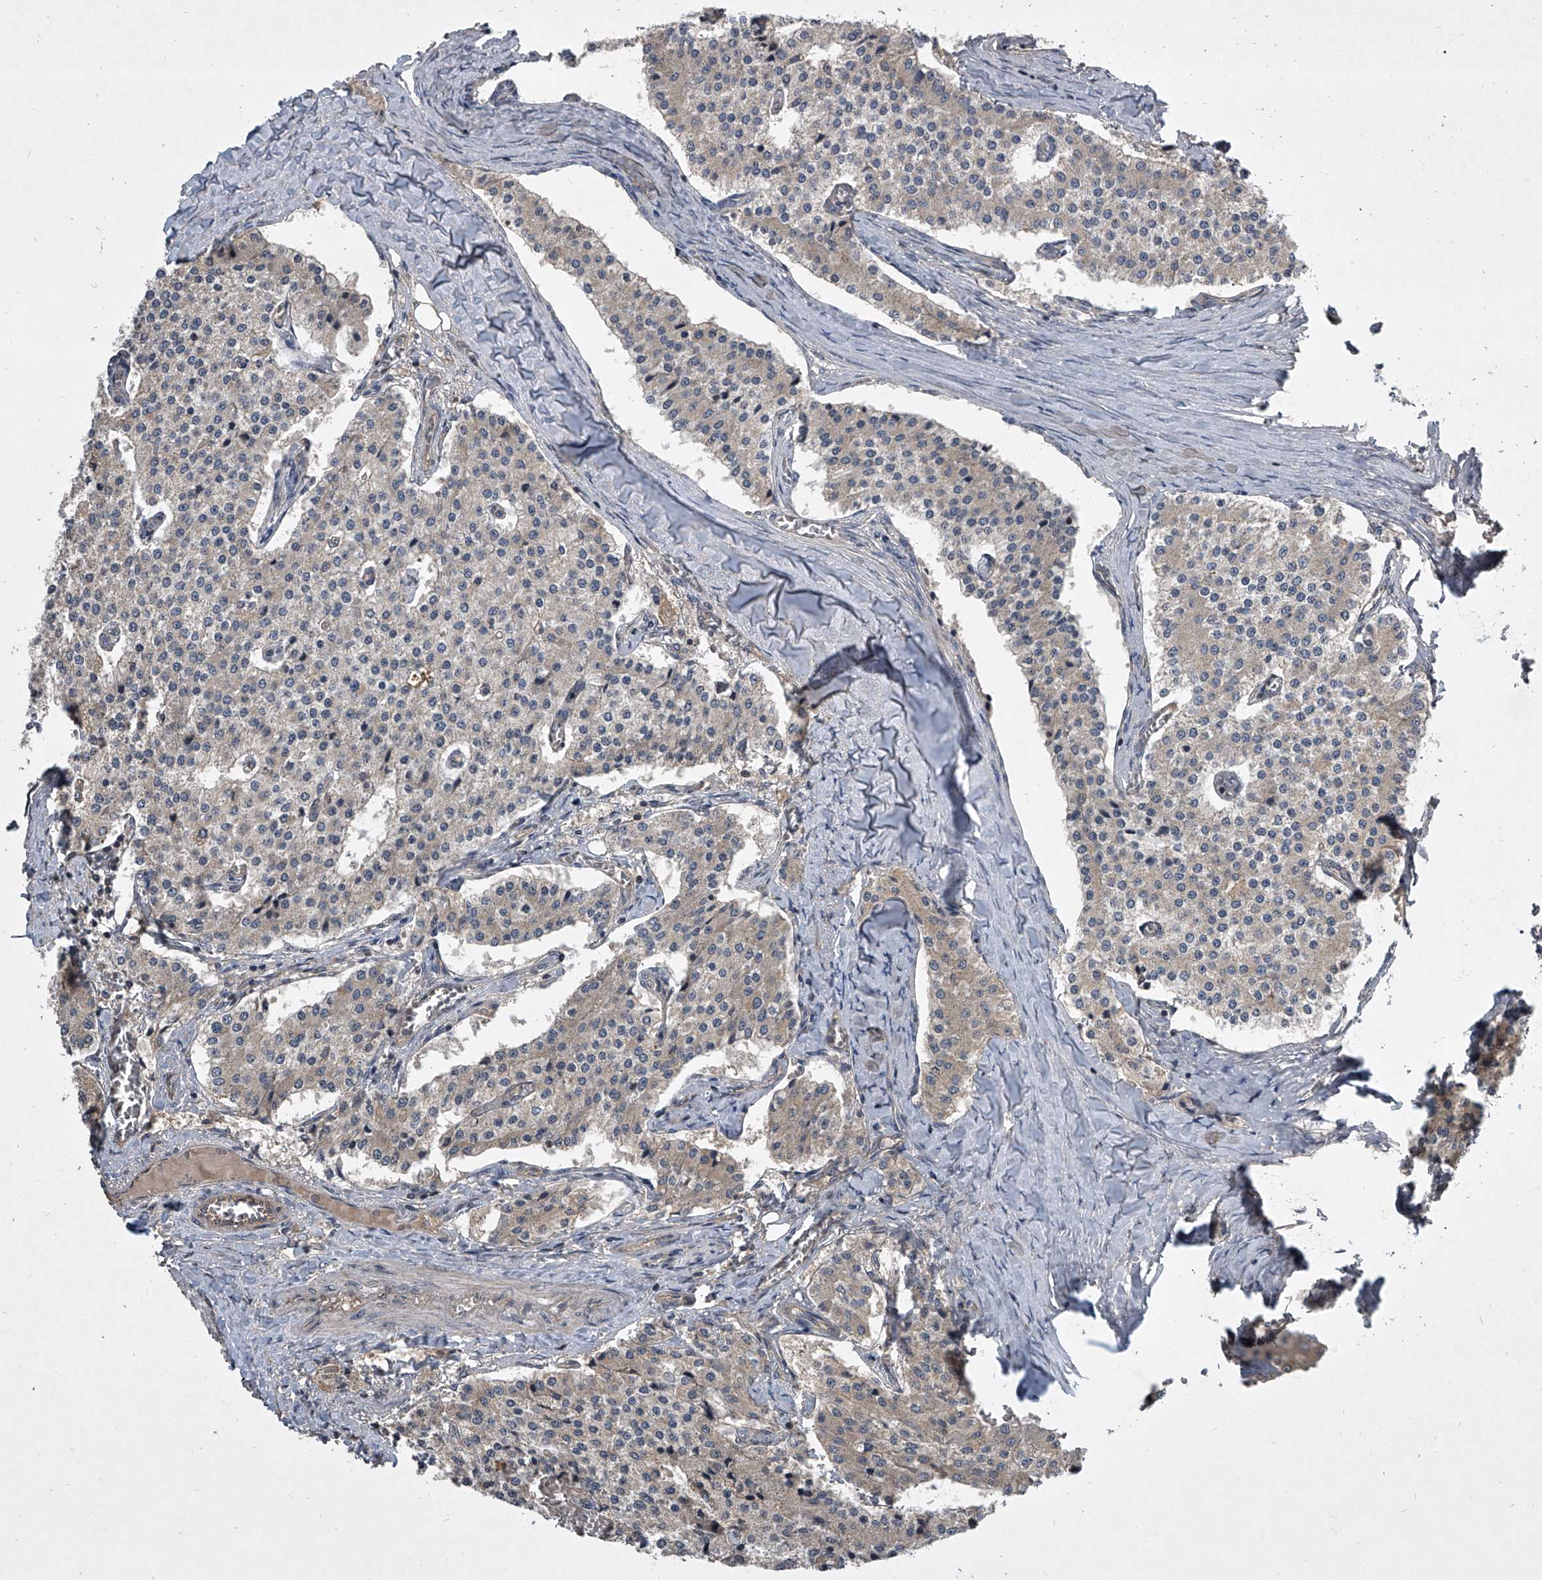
{"staining": {"intensity": "weak", "quantity": "<25%", "location": "cytoplasmic/membranous"}, "tissue": "carcinoid", "cell_type": "Tumor cells", "image_type": "cancer", "snomed": [{"axis": "morphology", "description": "Carcinoid, malignant, NOS"}, {"axis": "topography", "description": "Colon"}], "caption": "An image of carcinoid stained for a protein reveals no brown staining in tumor cells.", "gene": "NFS1", "patient": {"sex": "female", "age": 52}}